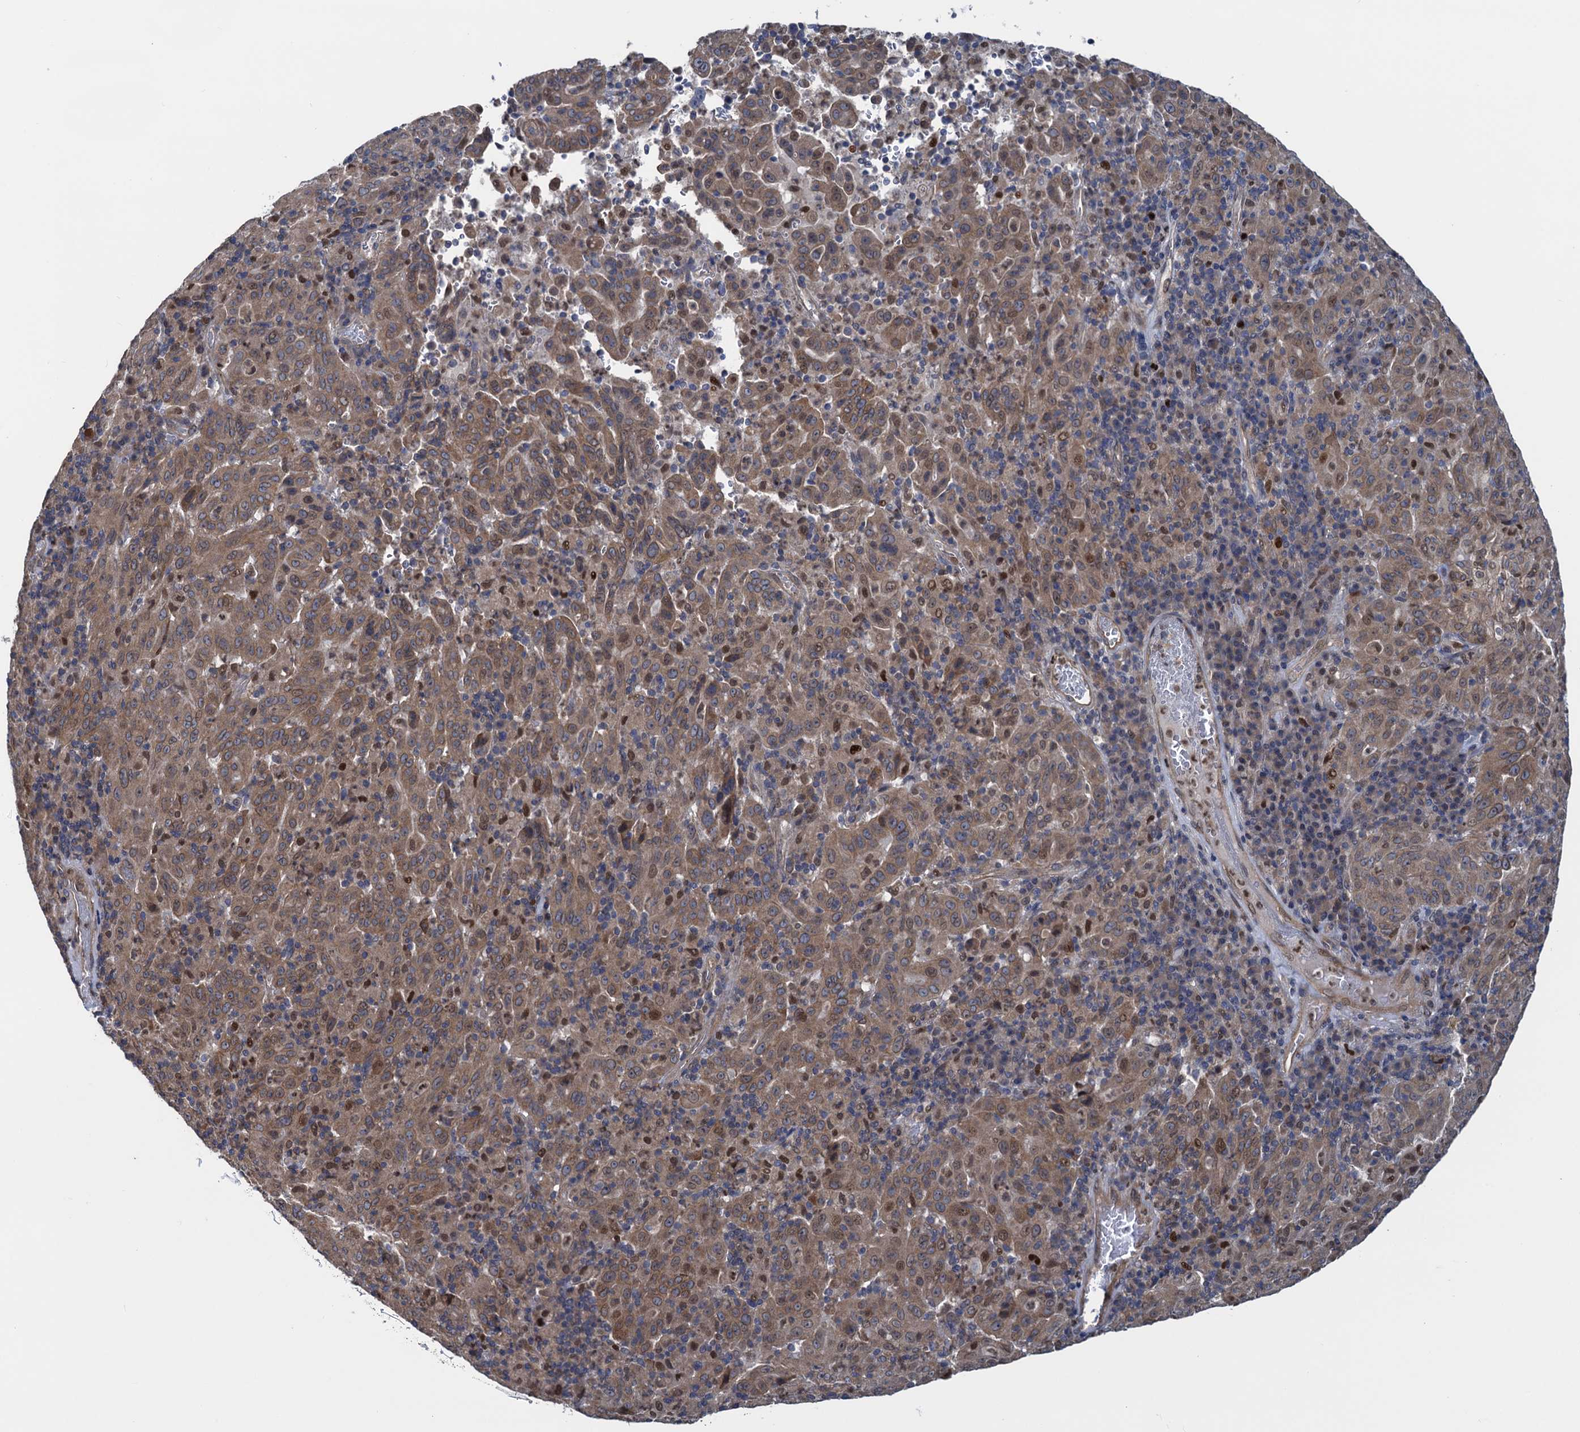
{"staining": {"intensity": "moderate", "quantity": ">75%", "location": "cytoplasmic/membranous,nuclear"}, "tissue": "pancreatic cancer", "cell_type": "Tumor cells", "image_type": "cancer", "snomed": [{"axis": "morphology", "description": "Adenocarcinoma, NOS"}, {"axis": "topography", "description": "Pancreas"}], "caption": "Adenocarcinoma (pancreatic) stained with DAB (3,3'-diaminobenzidine) IHC shows medium levels of moderate cytoplasmic/membranous and nuclear positivity in approximately >75% of tumor cells.", "gene": "RNF125", "patient": {"sex": "male", "age": 63}}